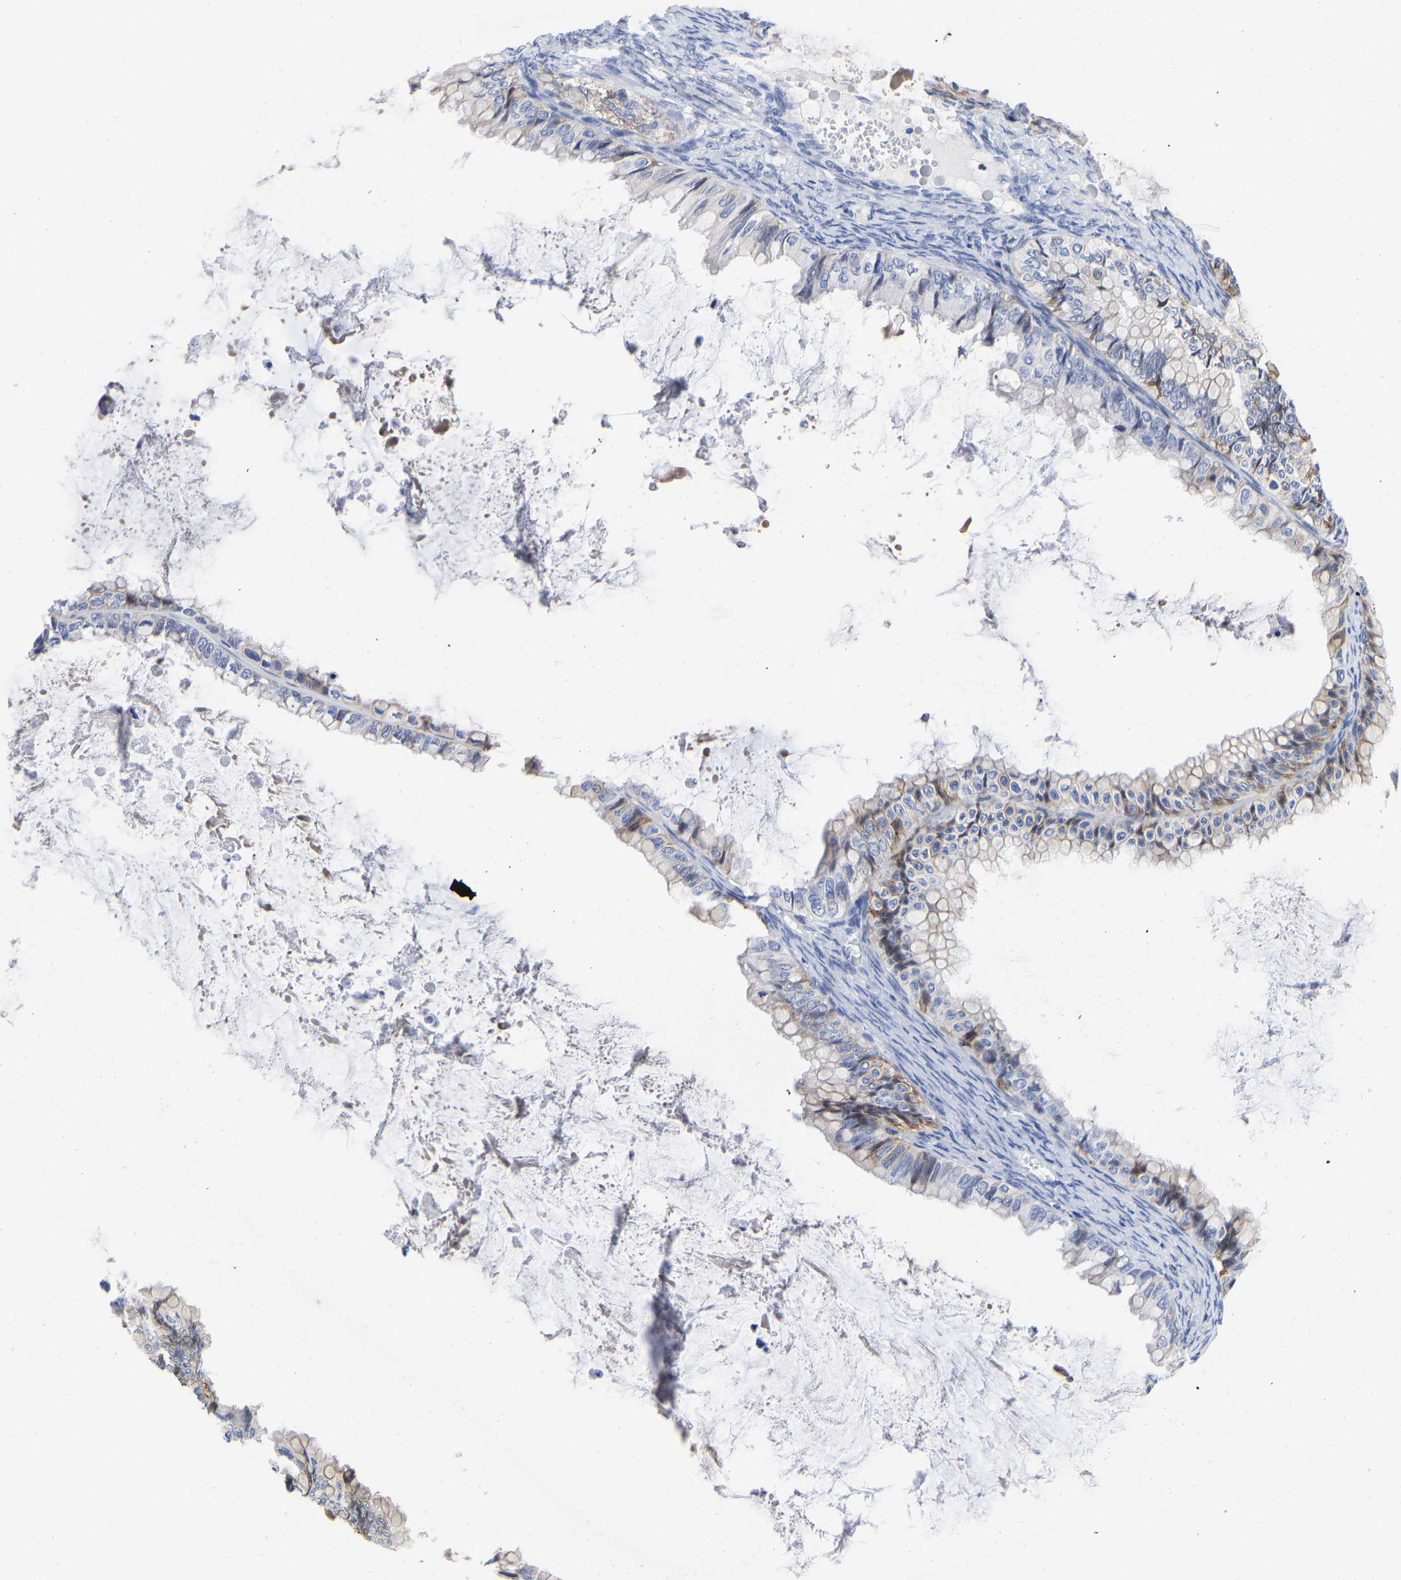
{"staining": {"intensity": "moderate", "quantity": "25%-75%", "location": "cytoplasmic/membranous"}, "tissue": "ovarian cancer", "cell_type": "Tumor cells", "image_type": "cancer", "snomed": [{"axis": "morphology", "description": "Cystadenocarcinoma, mucinous, NOS"}, {"axis": "topography", "description": "Ovary"}], "caption": "Protein staining of ovarian mucinous cystadenocarcinoma tissue demonstrates moderate cytoplasmic/membranous expression in about 25%-75% of tumor cells. (Stains: DAB (3,3'-diaminobenzidine) in brown, nuclei in blue, Microscopy: brightfield microscopy at high magnification).", "gene": "GPA33", "patient": {"sex": "female", "age": 80}}